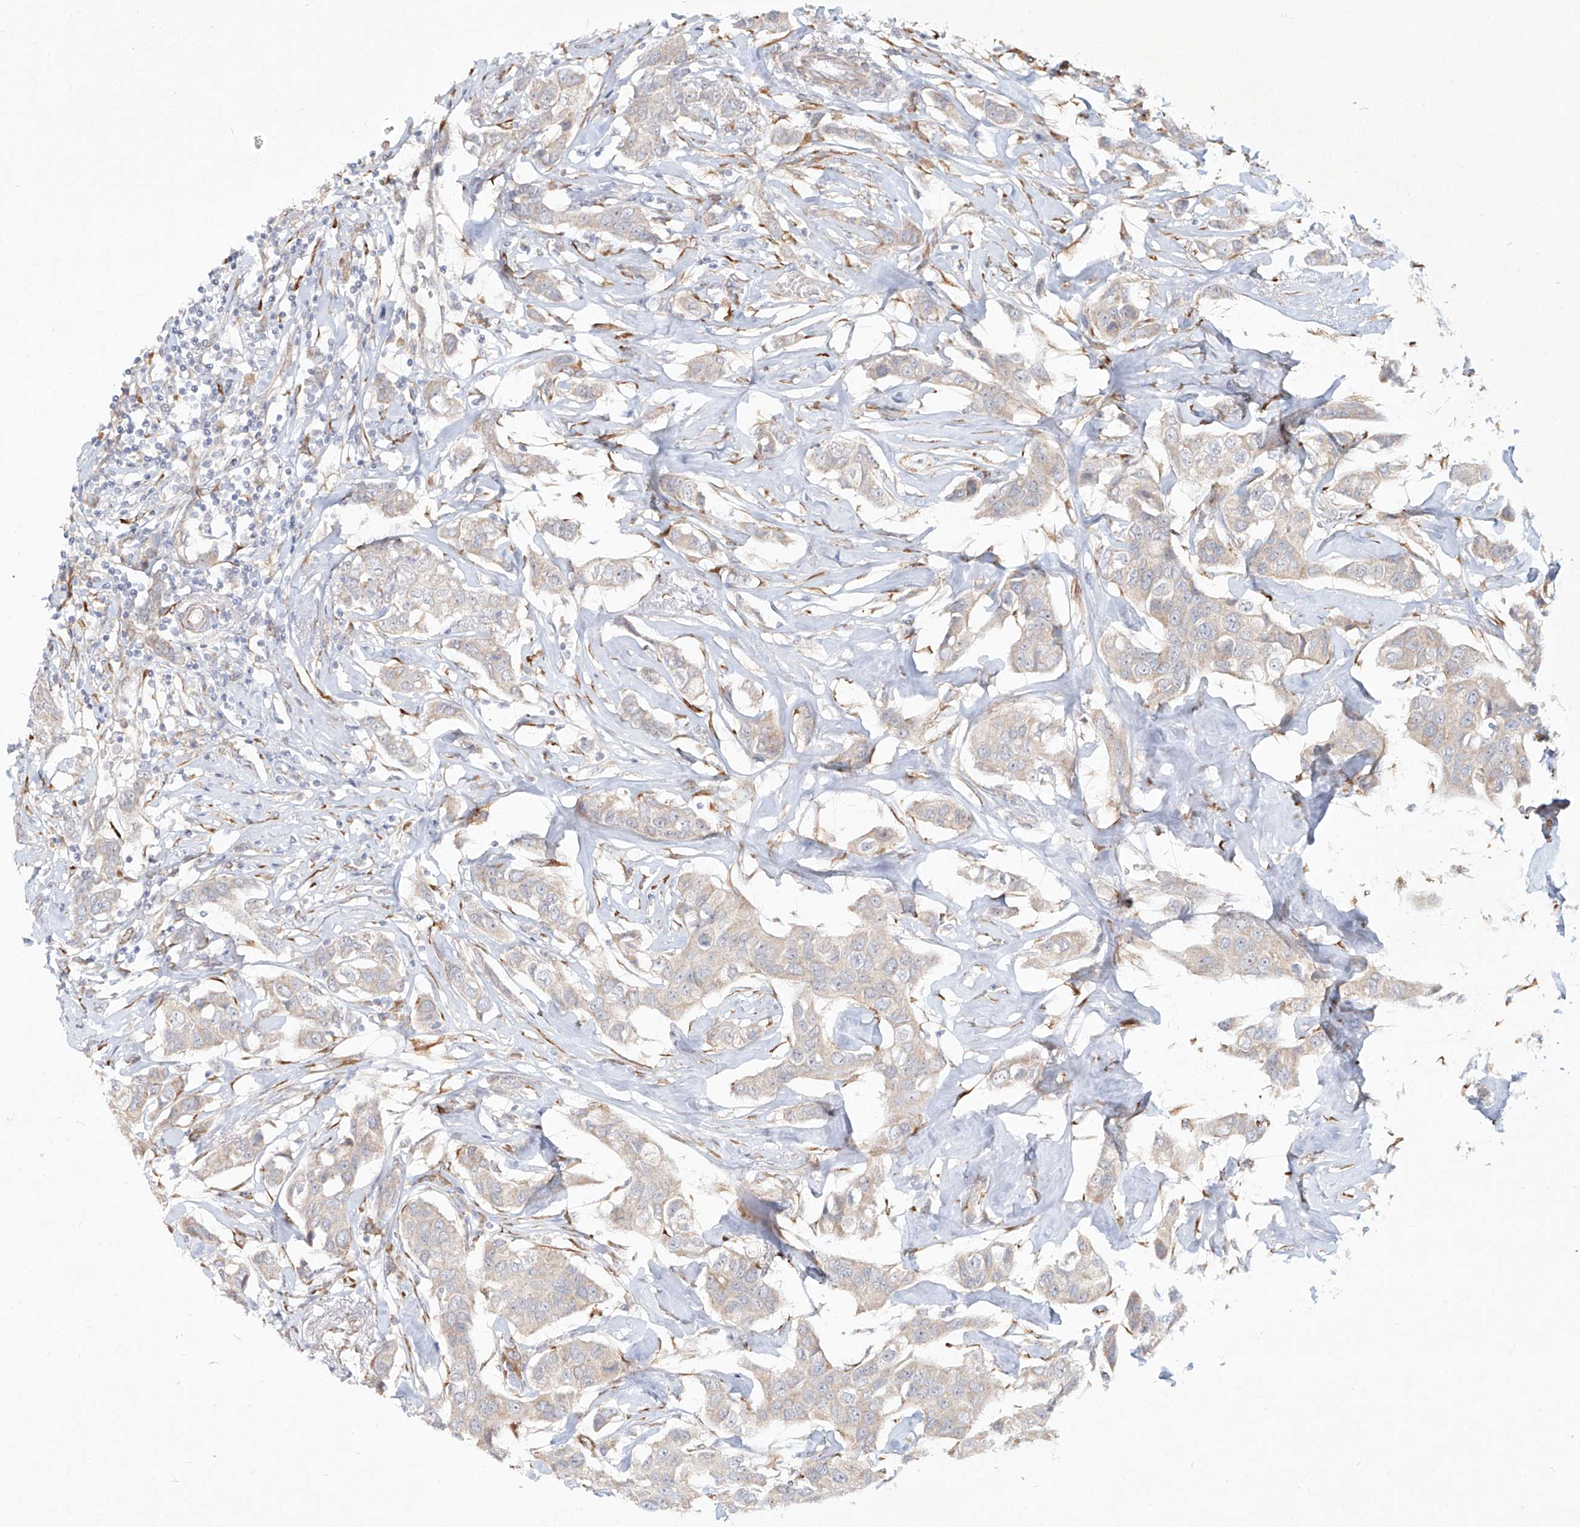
{"staining": {"intensity": "negative", "quantity": "none", "location": "none"}, "tissue": "breast cancer", "cell_type": "Tumor cells", "image_type": "cancer", "snomed": [{"axis": "morphology", "description": "Duct carcinoma"}, {"axis": "topography", "description": "Breast"}], "caption": "This is an immunohistochemistry photomicrograph of intraductal carcinoma (breast). There is no staining in tumor cells.", "gene": "CD209", "patient": {"sex": "female", "age": 80}}